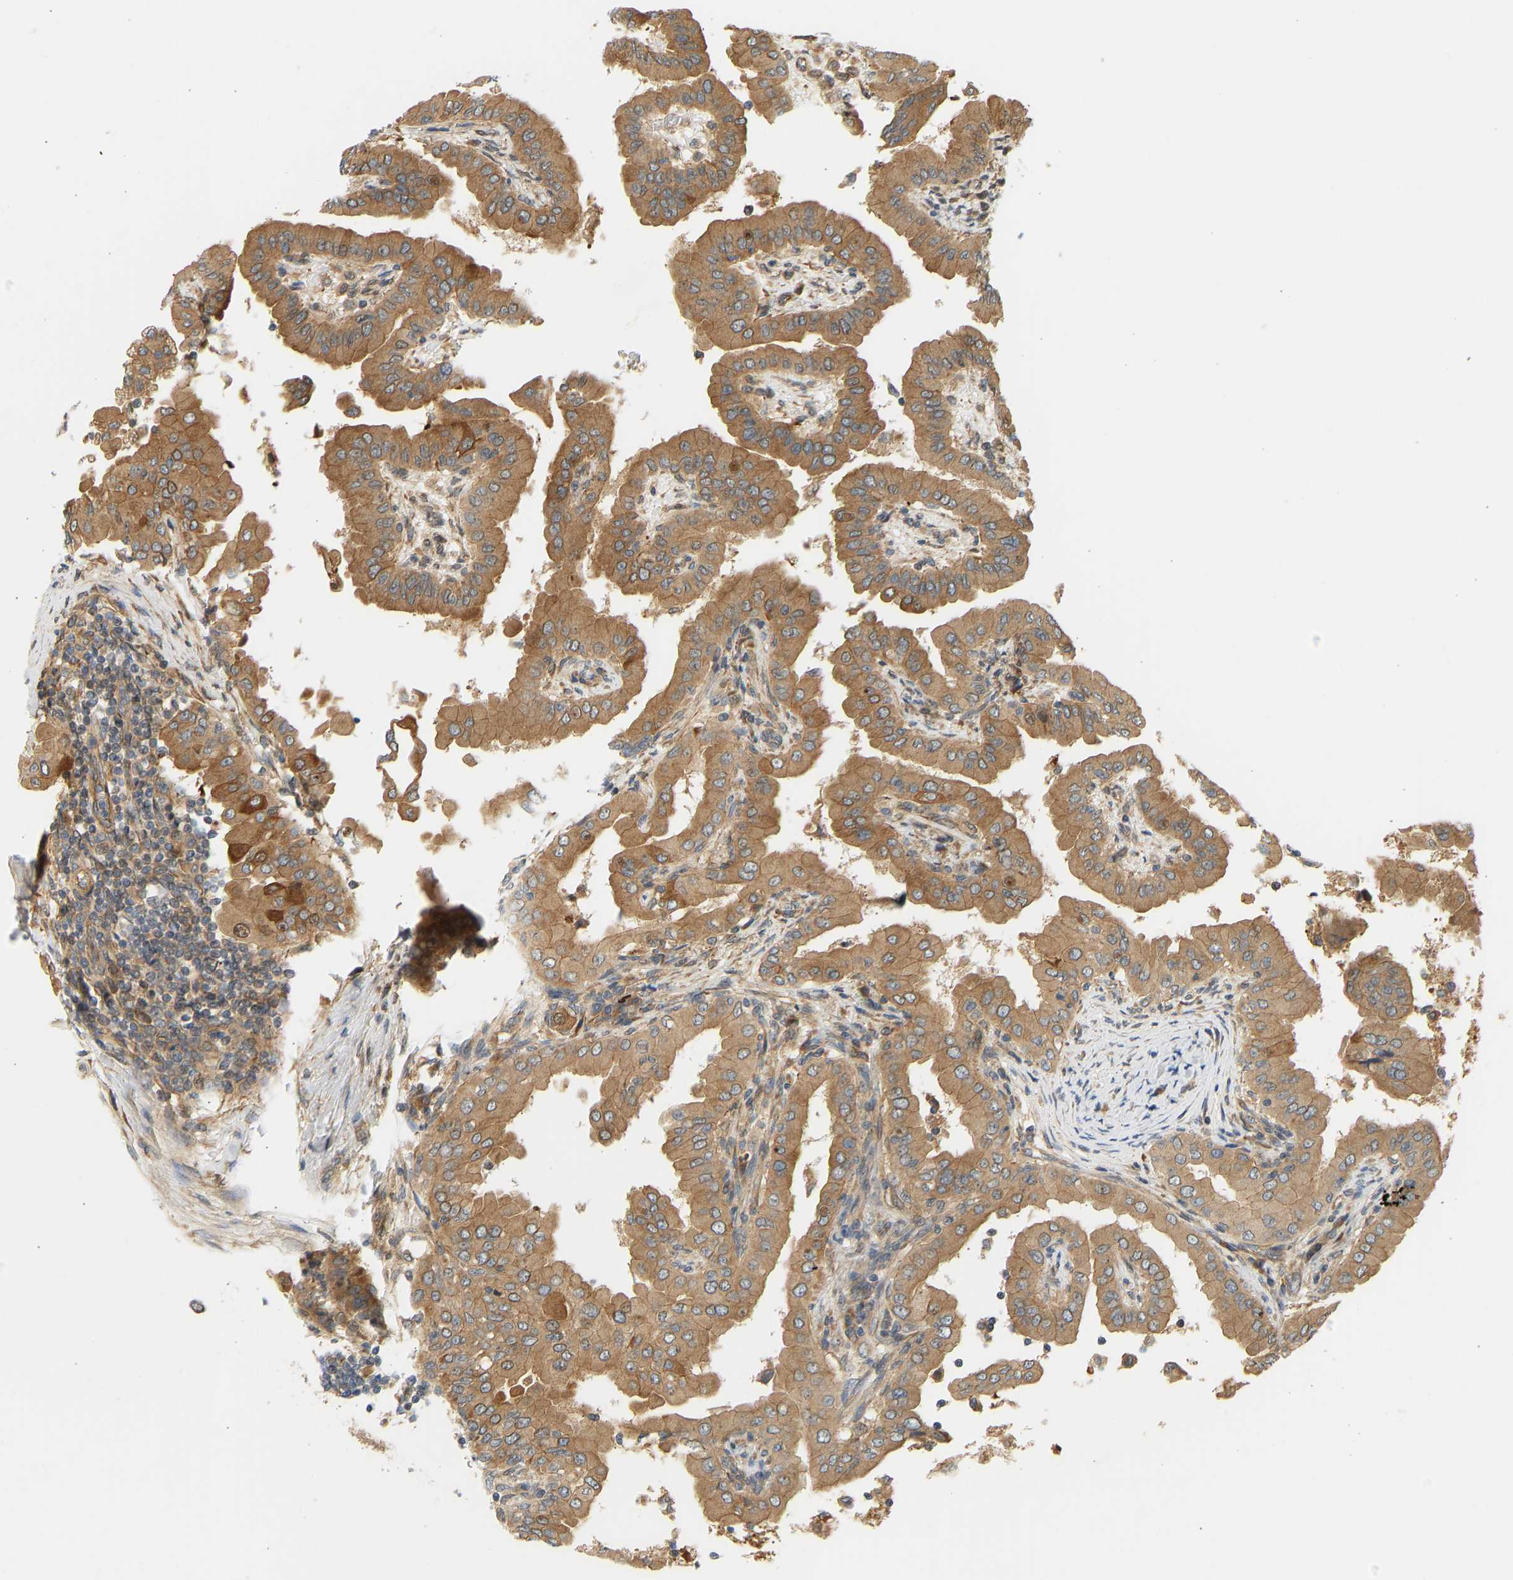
{"staining": {"intensity": "moderate", "quantity": ">75%", "location": "cytoplasmic/membranous"}, "tissue": "thyroid cancer", "cell_type": "Tumor cells", "image_type": "cancer", "snomed": [{"axis": "morphology", "description": "Papillary adenocarcinoma, NOS"}, {"axis": "topography", "description": "Thyroid gland"}], "caption": "High-power microscopy captured an immunohistochemistry (IHC) histopathology image of thyroid cancer, revealing moderate cytoplasmic/membranous staining in approximately >75% of tumor cells. (Brightfield microscopy of DAB IHC at high magnification).", "gene": "CEP57", "patient": {"sex": "male", "age": 33}}